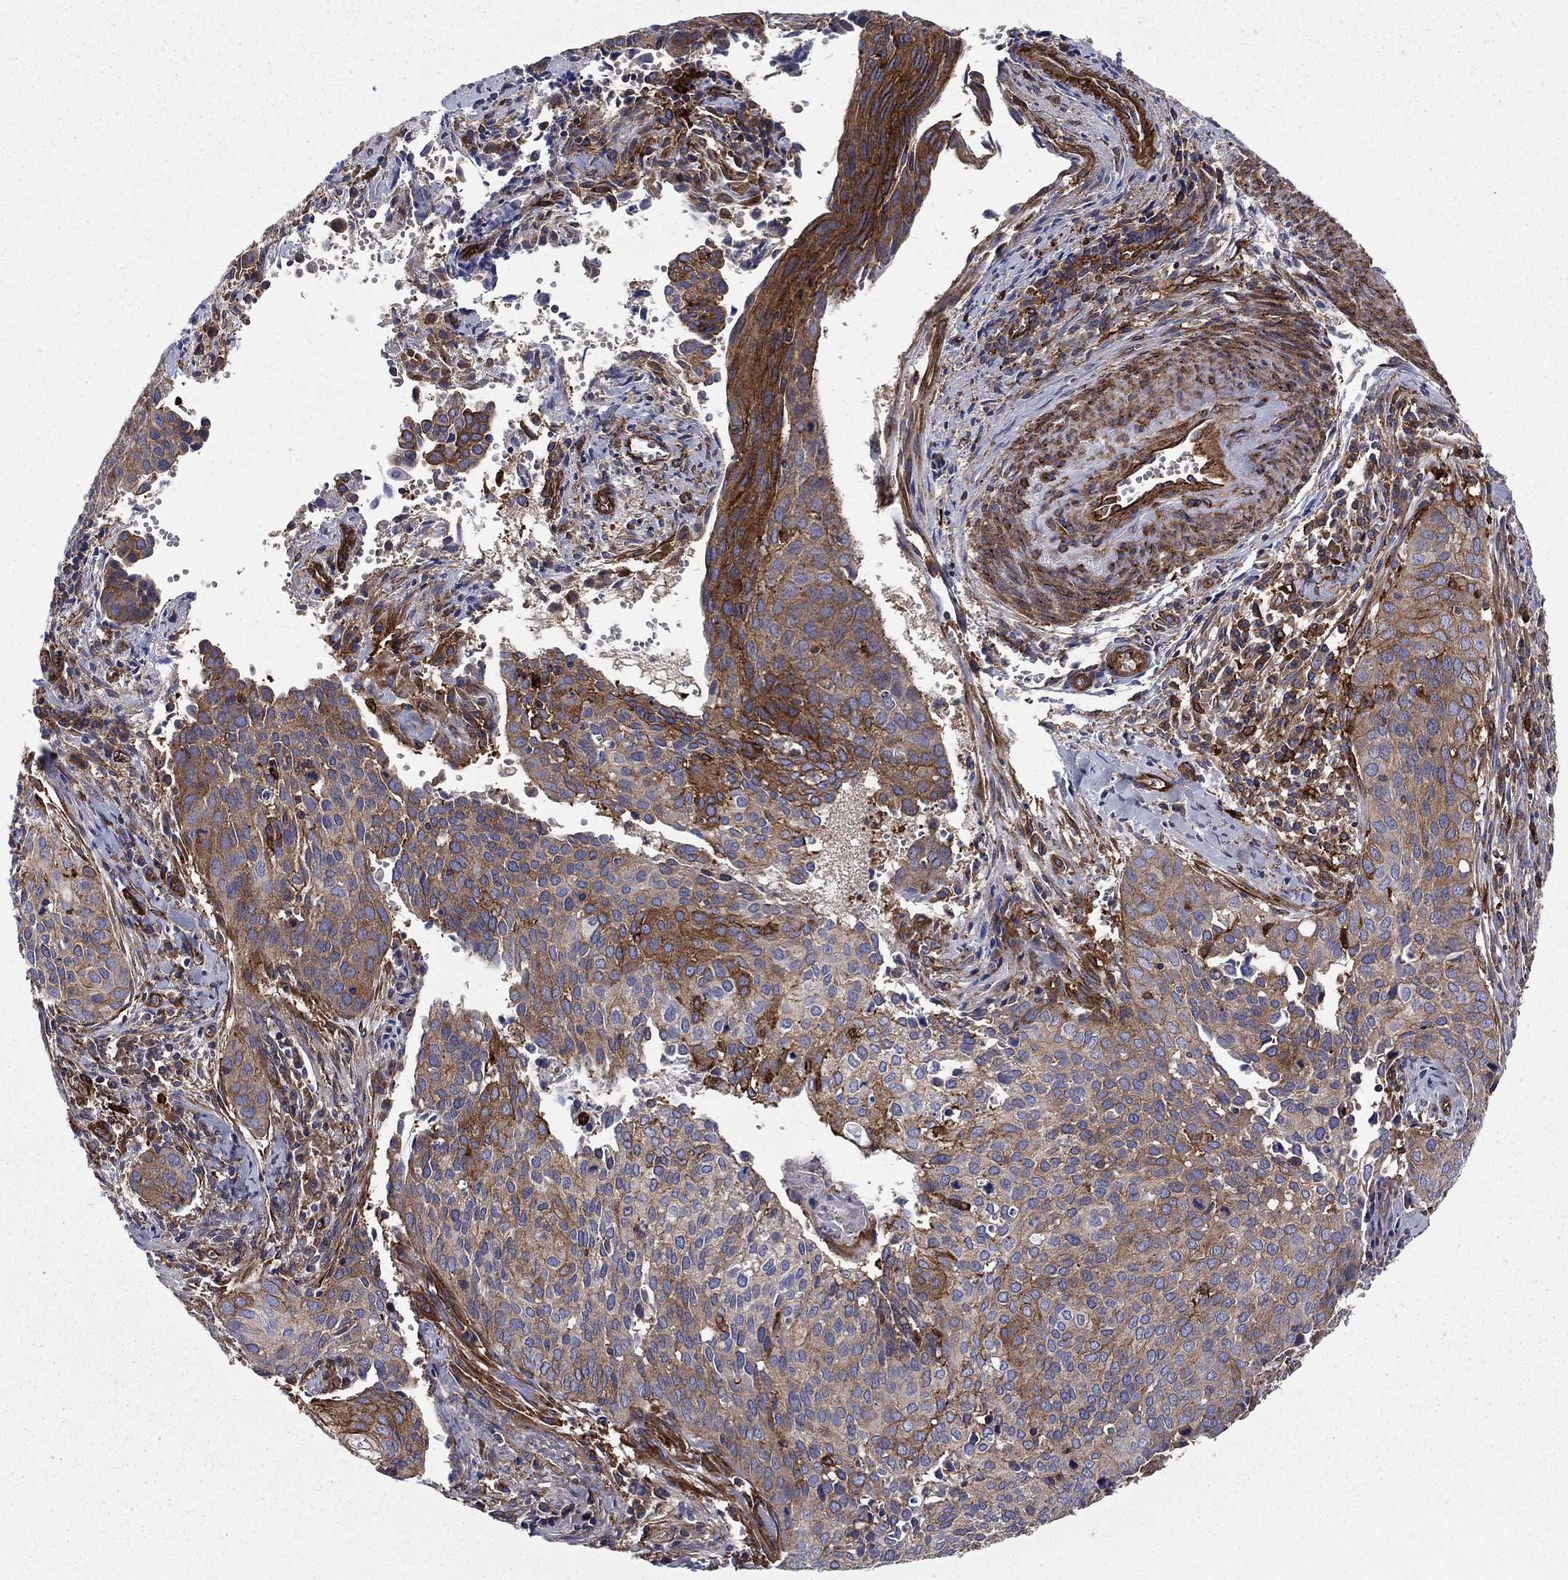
{"staining": {"intensity": "moderate", "quantity": "25%-75%", "location": "cytoplasmic/membranous"}, "tissue": "cervical cancer", "cell_type": "Tumor cells", "image_type": "cancer", "snomed": [{"axis": "morphology", "description": "Squamous cell carcinoma, NOS"}, {"axis": "topography", "description": "Cervix"}], "caption": "An image of cervical cancer (squamous cell carcinoma) stained for a protein demonstrates moderate cytoplasmic/membranous brown staining in tumor cells. Immunohistochemistry stains the protein of interest in brown and the nuclei are stained blue.", "gene": "EHBP1L1", "patient": {"sex": "female", "age": 29}}